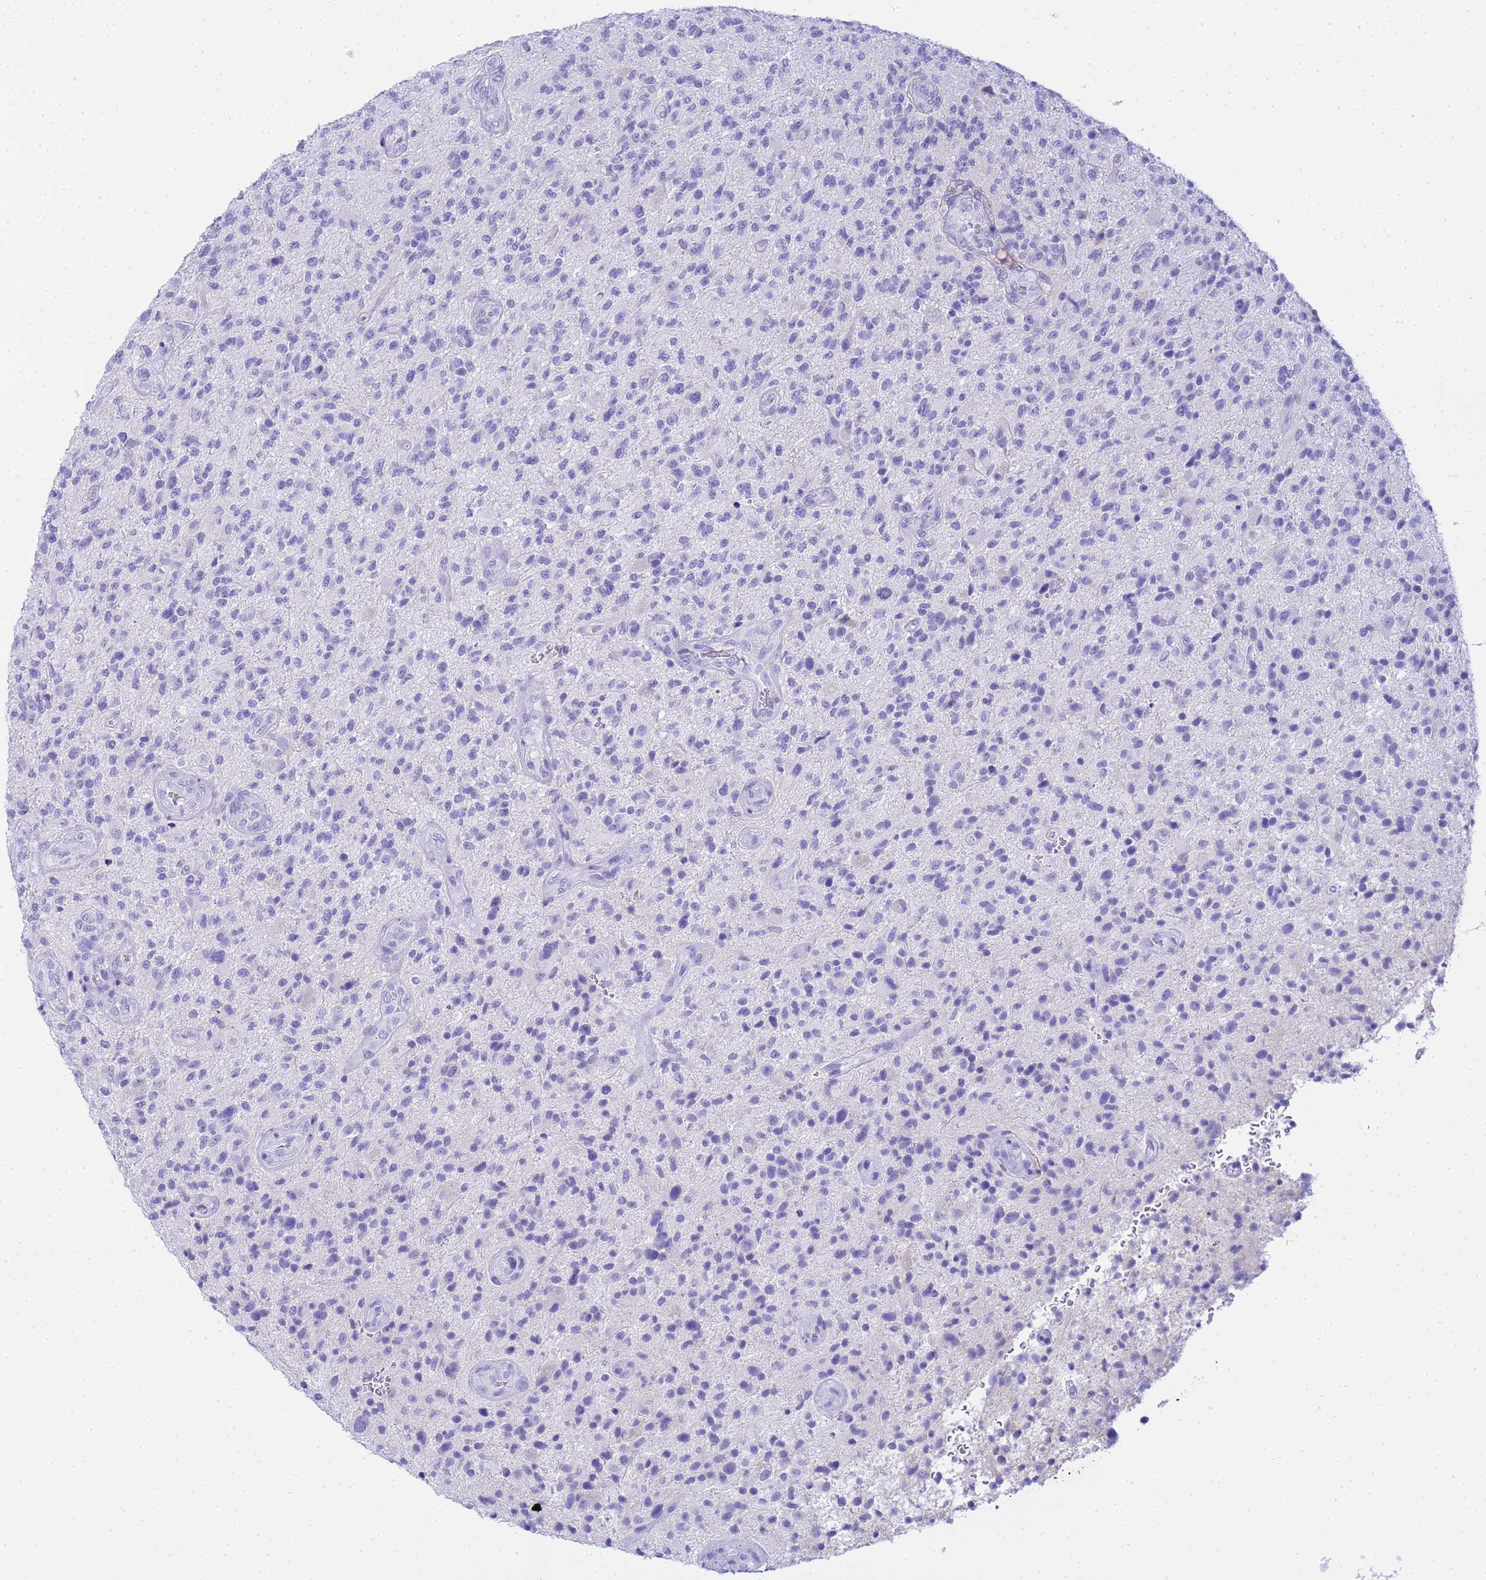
{"staining": {"intensity": "negative", "quantity": "none", "location": "none"}, "tissue": "glioma", "cell_type": "Tumor cells", "image_type": "cancer", "snomed": [{"axis": "morphology", "description": "Glioma, malignant, High grade"}, {"axis": "topography", "description": "Brain"}], "caption": "Histopathology image shows no significant protein expression in tumor cells of malignant glioma (high-grade).", "gene": "AQP12A", "patient": {"sex": "male", "age": 47}}